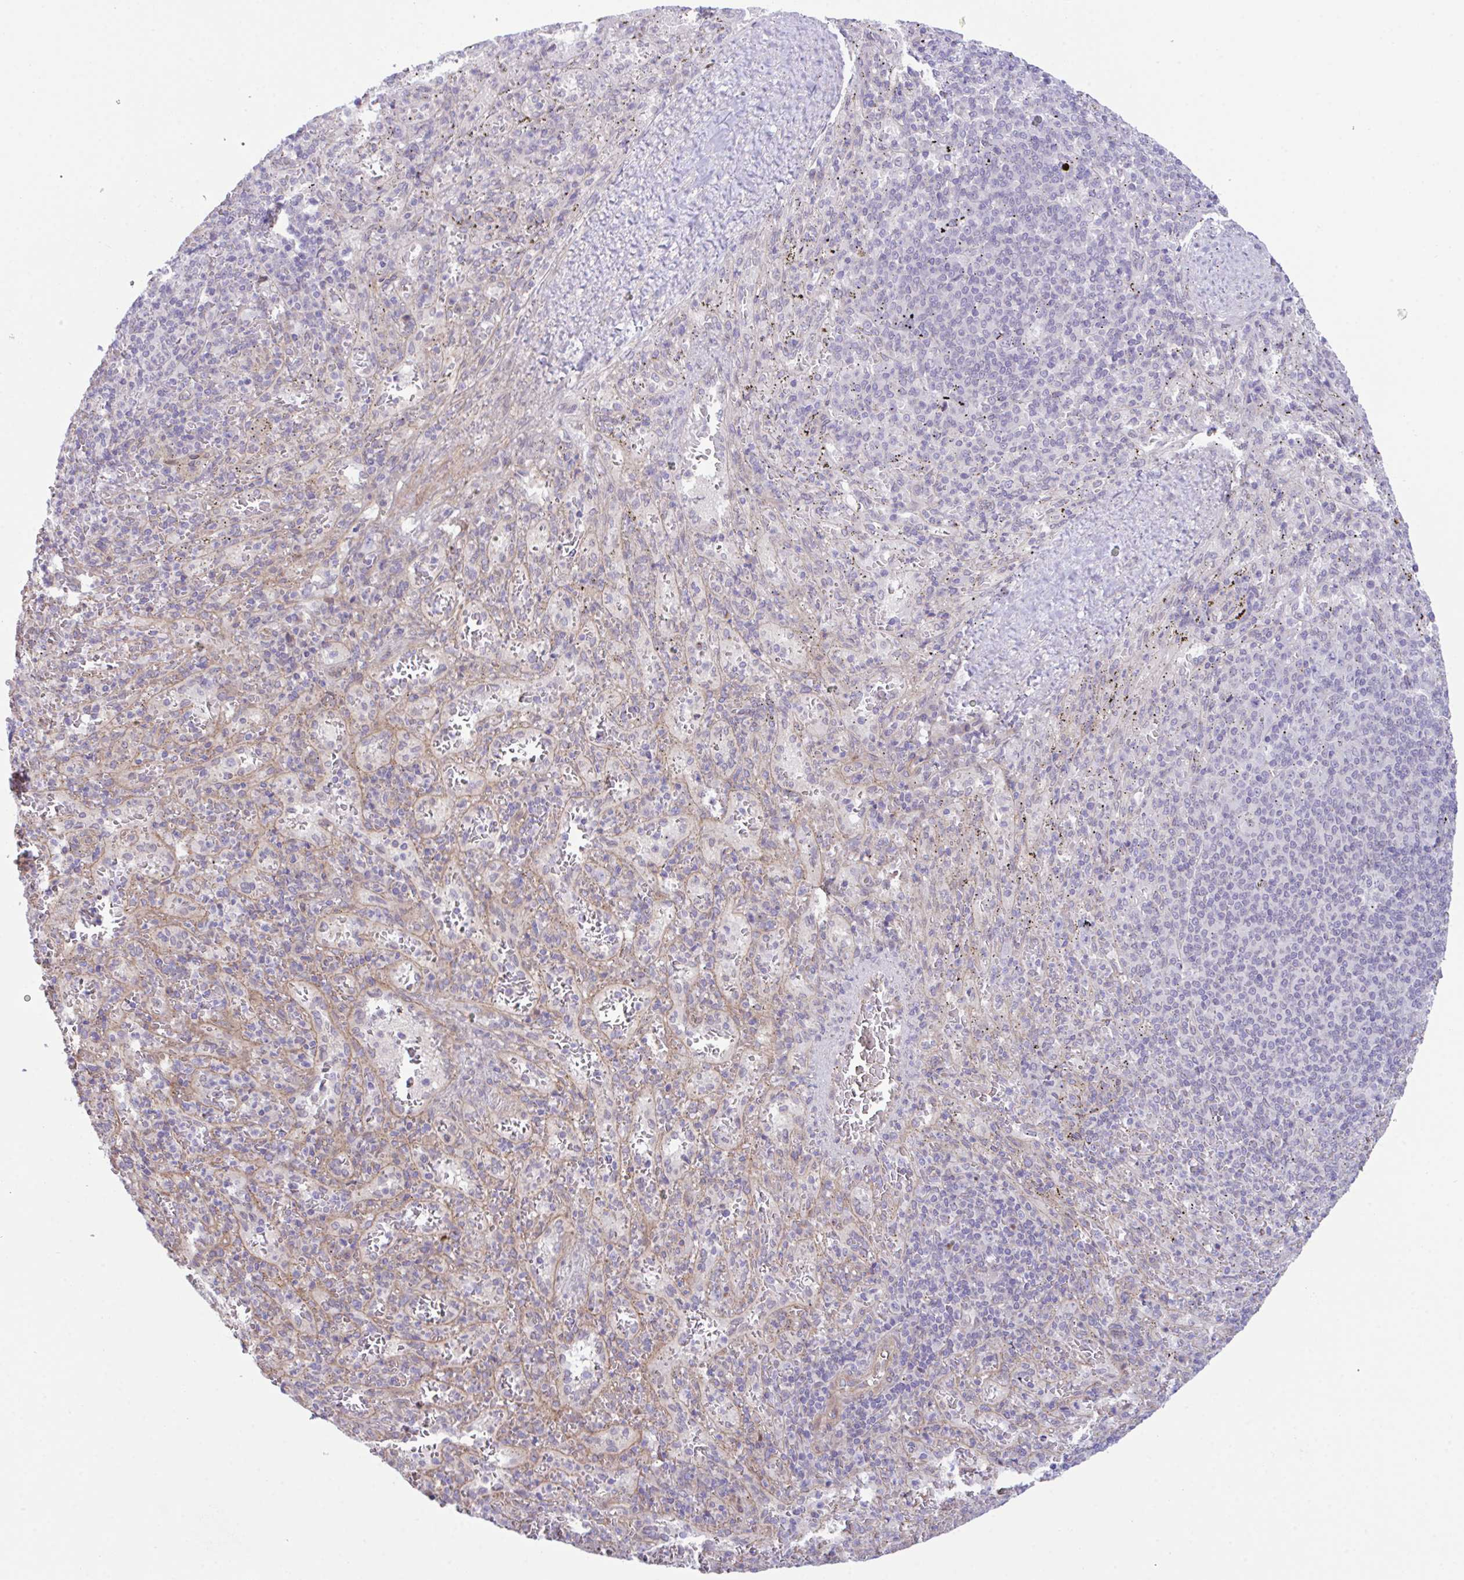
{"staining": {"intensity": "negative", "quantity": "none", "location": "none"}, "tissue": "spleen", "cell_type": "Cells in red pulp", "image_type": "normal", "snomed": [{"axis": "morphology", "description": "Normal tissue, NOS"}, {"axis": "topography", "description": "Spleen"}], "caption": "Spleen stained for a protein using IHC shows no expression cells in red pulp.", "gene": "ZBED3", "patient": {"sex": "male", "age": 57}}